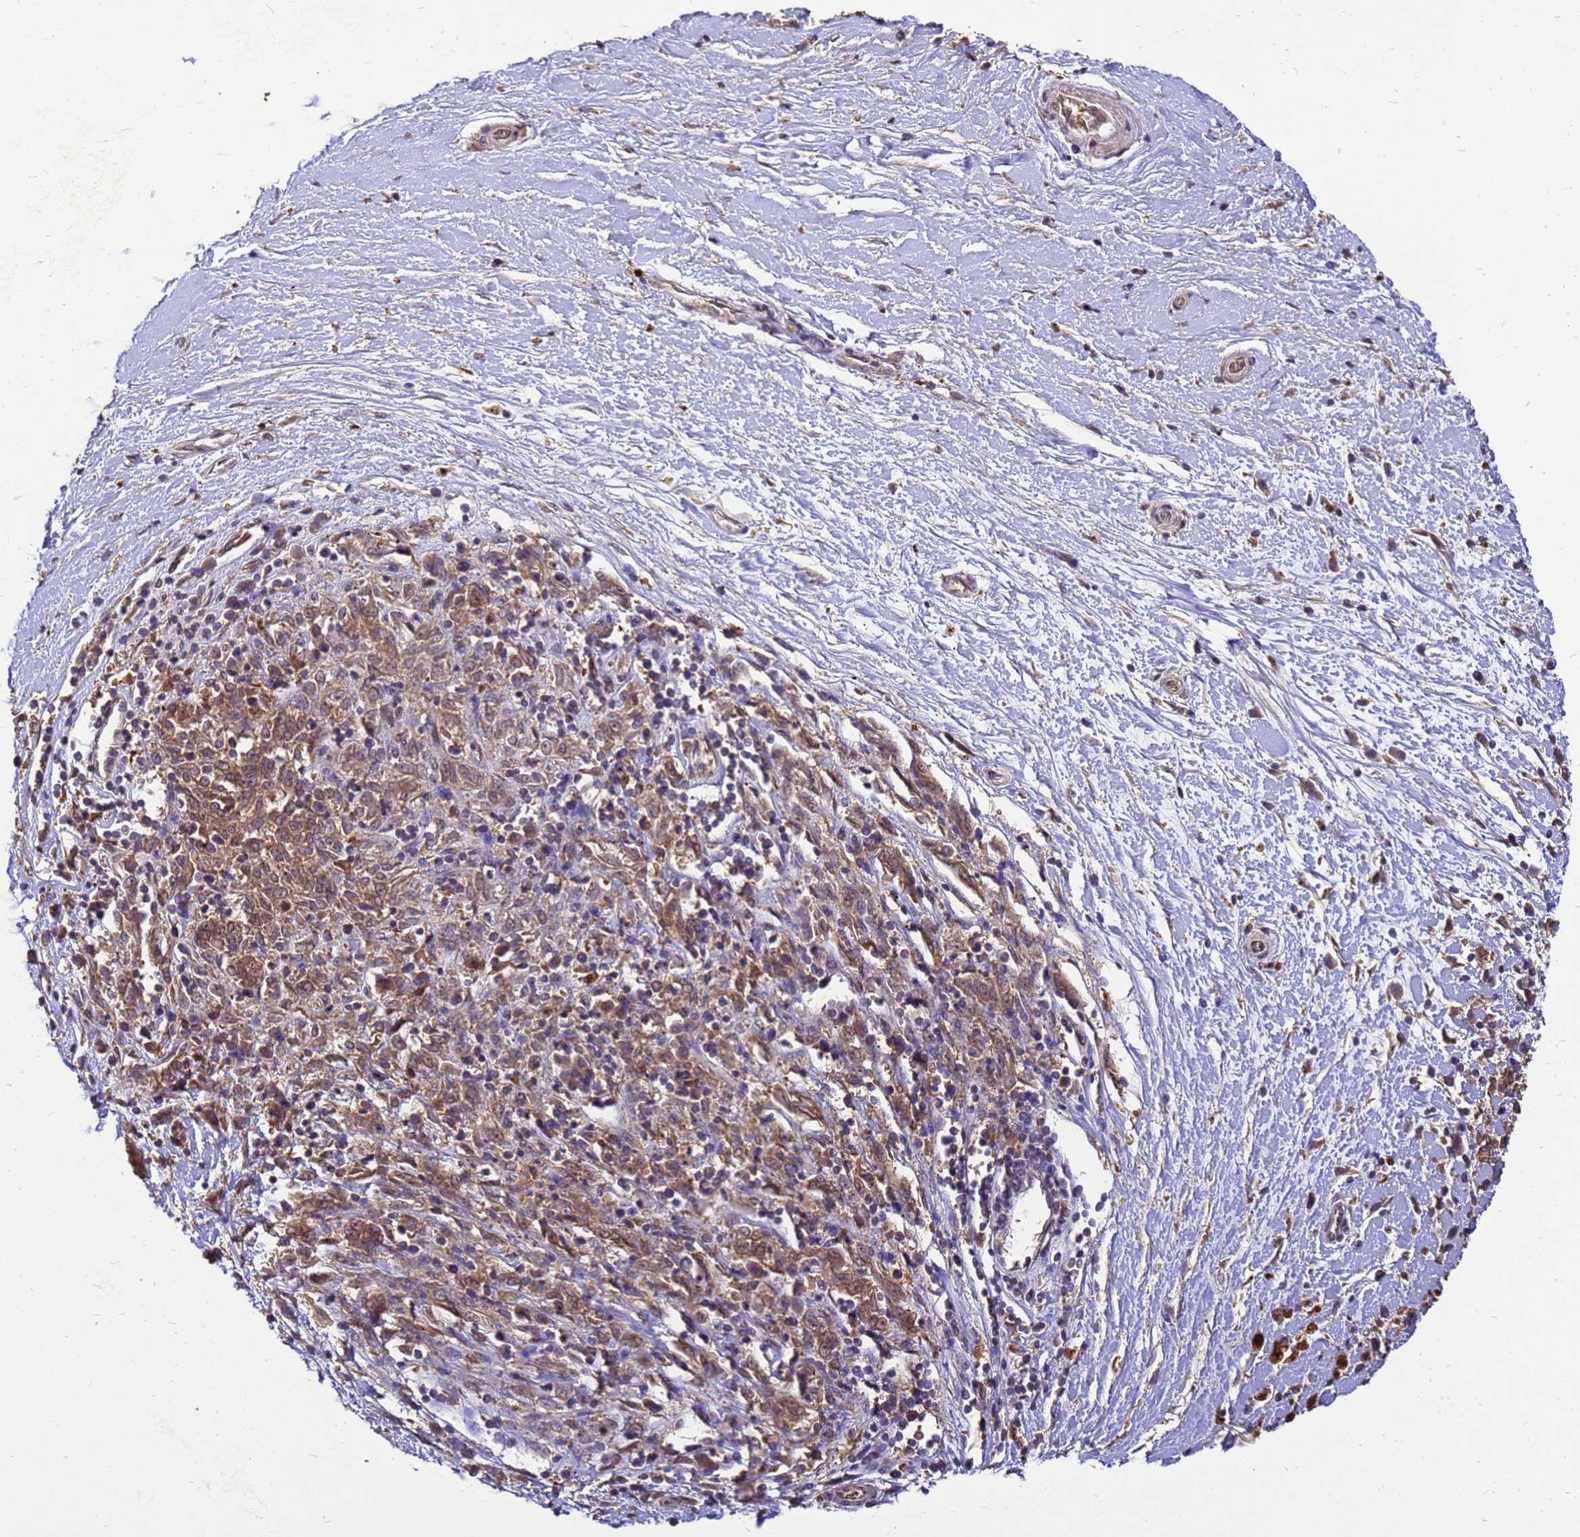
{"staining": {"intensity": "moderate", "quantity": ">75%", "location": "cytoplasmic/membranous"}, "tissue": "melanoma", "cell_type": "Tumor cells", "image_type": "cancer", "snomed": [{"axis": "morphology", "description": "Malignant melanoma, NOS"}, {"axis": "topography", "description": "Skin"}], "caption": "Brown immunohistochemical staining in human malignant melanoma shows moderate cytoplasmic/membranous expression in about >75% of tumor cells. Nuclei are stained in blue.", "gene": "ZNF618", "patient": {"sex": "female", "age": 72}}